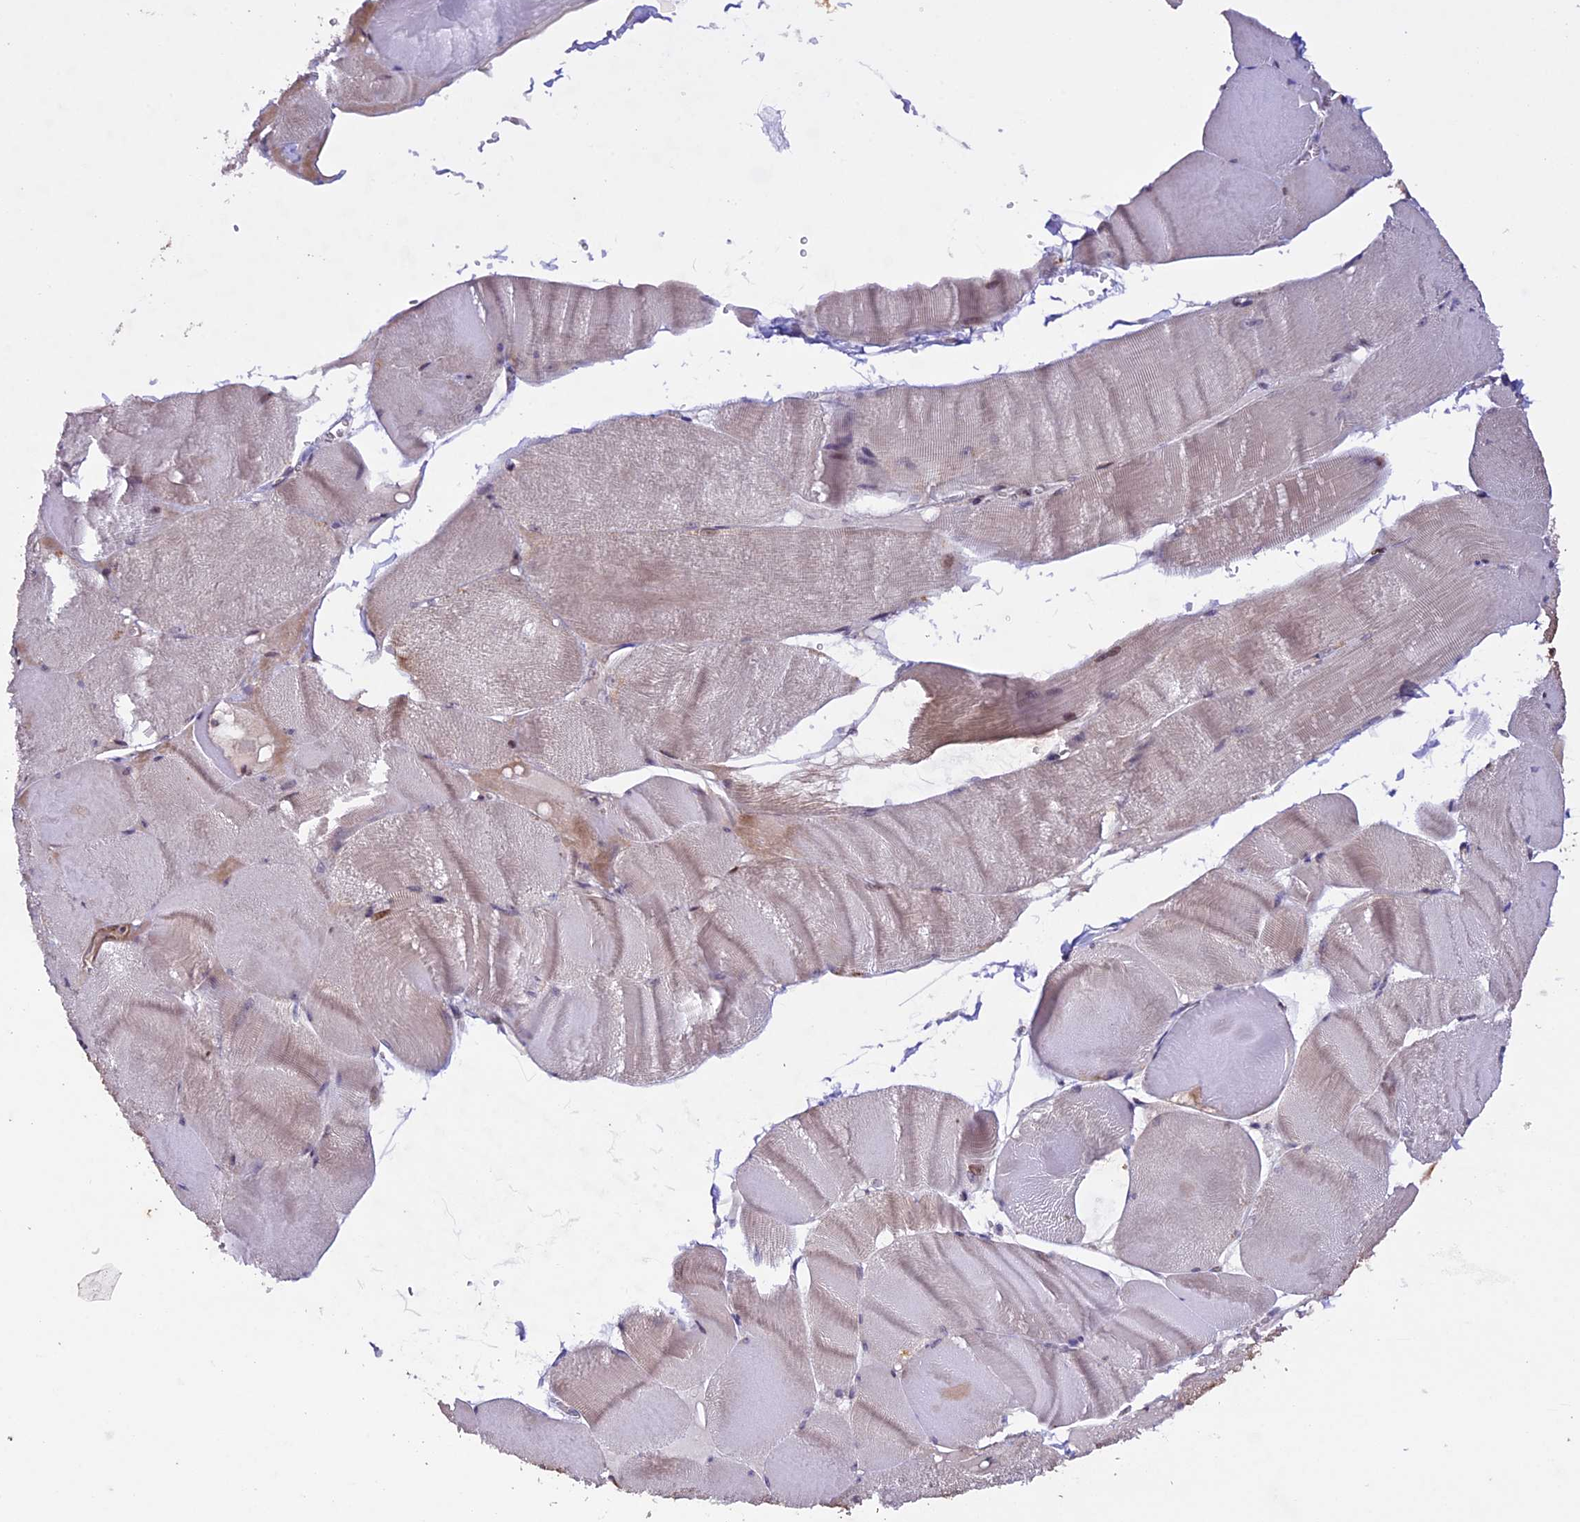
{"staining": {"intensity": "weak", "quantity": "<25%", "location": "cytoplasmic/membranous,nuclear"}, "tissue": "skeletal muscle", "cell_type": "Myocytes", "image_type": "normal", "snomed": [{"axis": "morphology", "description": "Normal tissue, NOS"}, {"axis": "morphology", "description": "Basal cell carcinoma"}, {"axis": "topography", "description": "Skeletal muscle"}], "caption": "DAB (3,3'-diaminobenzidine) immunohistochemical staining of normal skeletal muscle exhibits no significant staining in myocytes. (Brightfield microscopy of DAB IHC at high magnification).", "gene": "MAN2C1", "patient": {"sex": "female", "age": 64}}